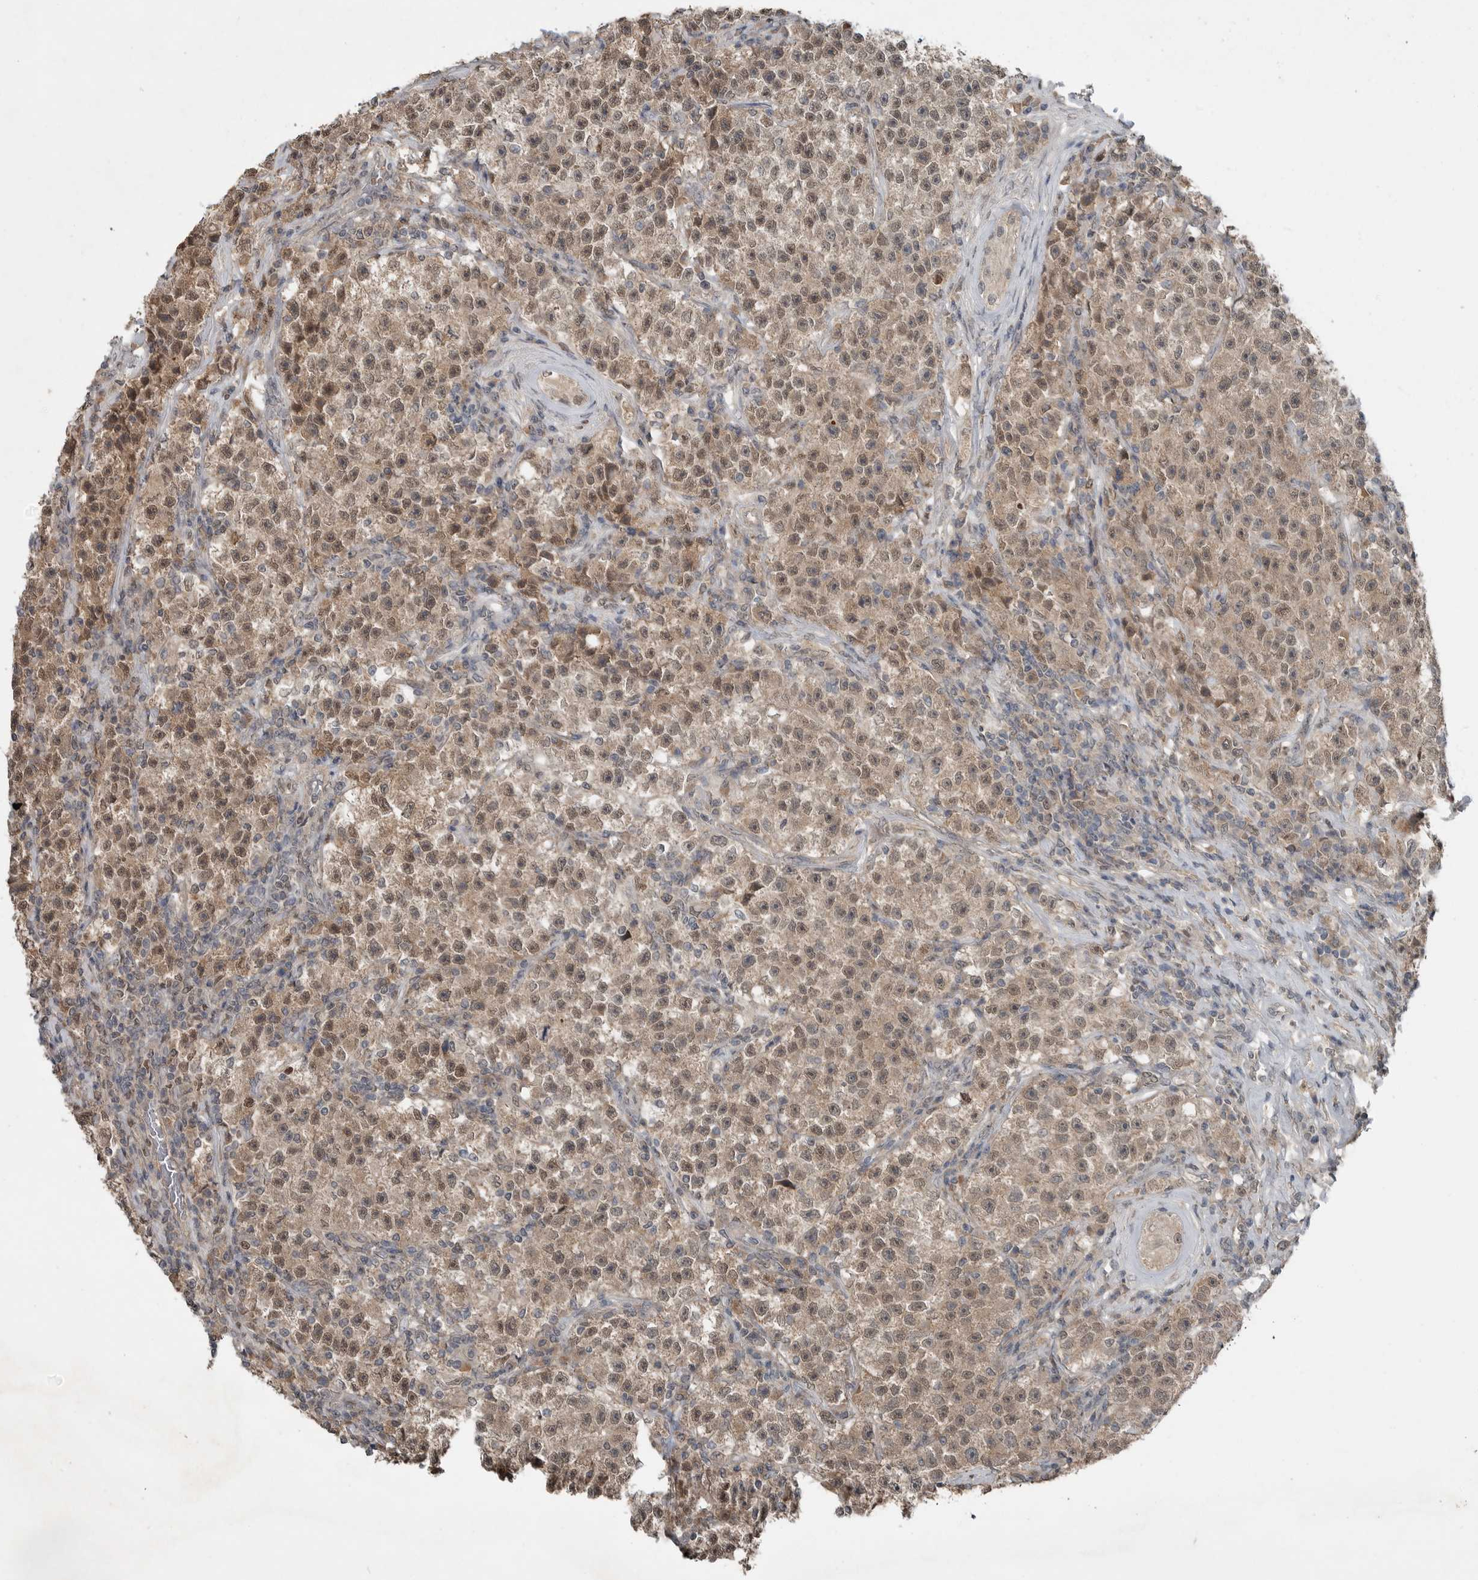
{"staining": {"intensity": "moderate", "quantity": ">75%", "location": "cytoplasmic/membranous,nuclear"}, "tissue": "testis cancer", "cell_type": "Tumor cells", "image_type": "cancer", "snomed": [{"axis": "morphology", "description": "Seminoma, NOS"}, {"axis": "topography", "description": "Testis"}], "caption": "Moderate cytoplasmic/membranous and nuclear protein expression is present in approximately >75% of tumor cells in testis cancer (seminoma).", "gene": "MFAP3L", "patient": {"sex": "male", "age": 22}}